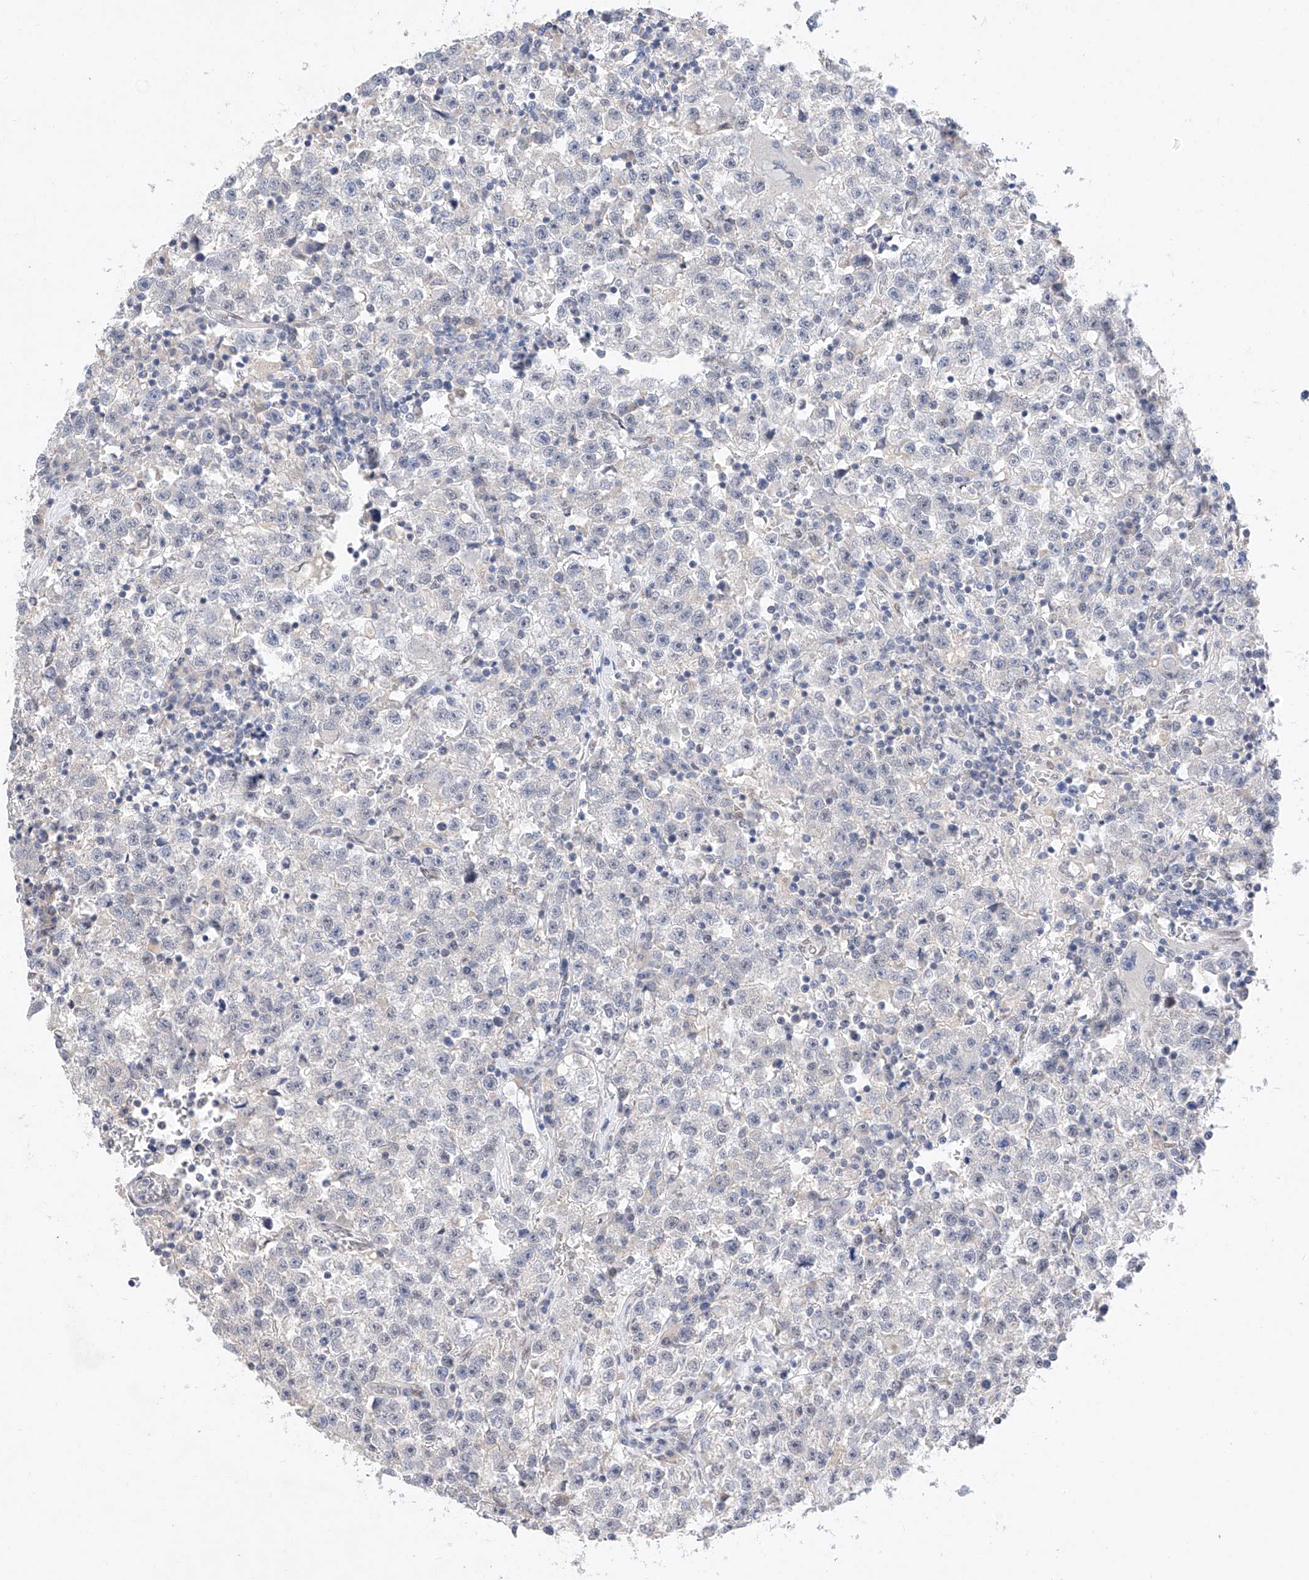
{"staining": {"intensity": "negative", "quantity": "none", "location": "none"}, "tissue": "testis cancer", "cell_type": "Tumor cells", "image_type": "cancer", "snomed": [{"axis": "morphology", "description": "Seminoma, NOS"}, {"axis": "topography", "description": "Testis"}], "caption": "This micrograph is of testis cancer stained with immunohistochemistry to label a protein in brown with the nuclei are counter-stained blue. There is no staining in tumor cells.", "gene": "KCNJ1", "patient": {"sex": "male", "age": 22}}